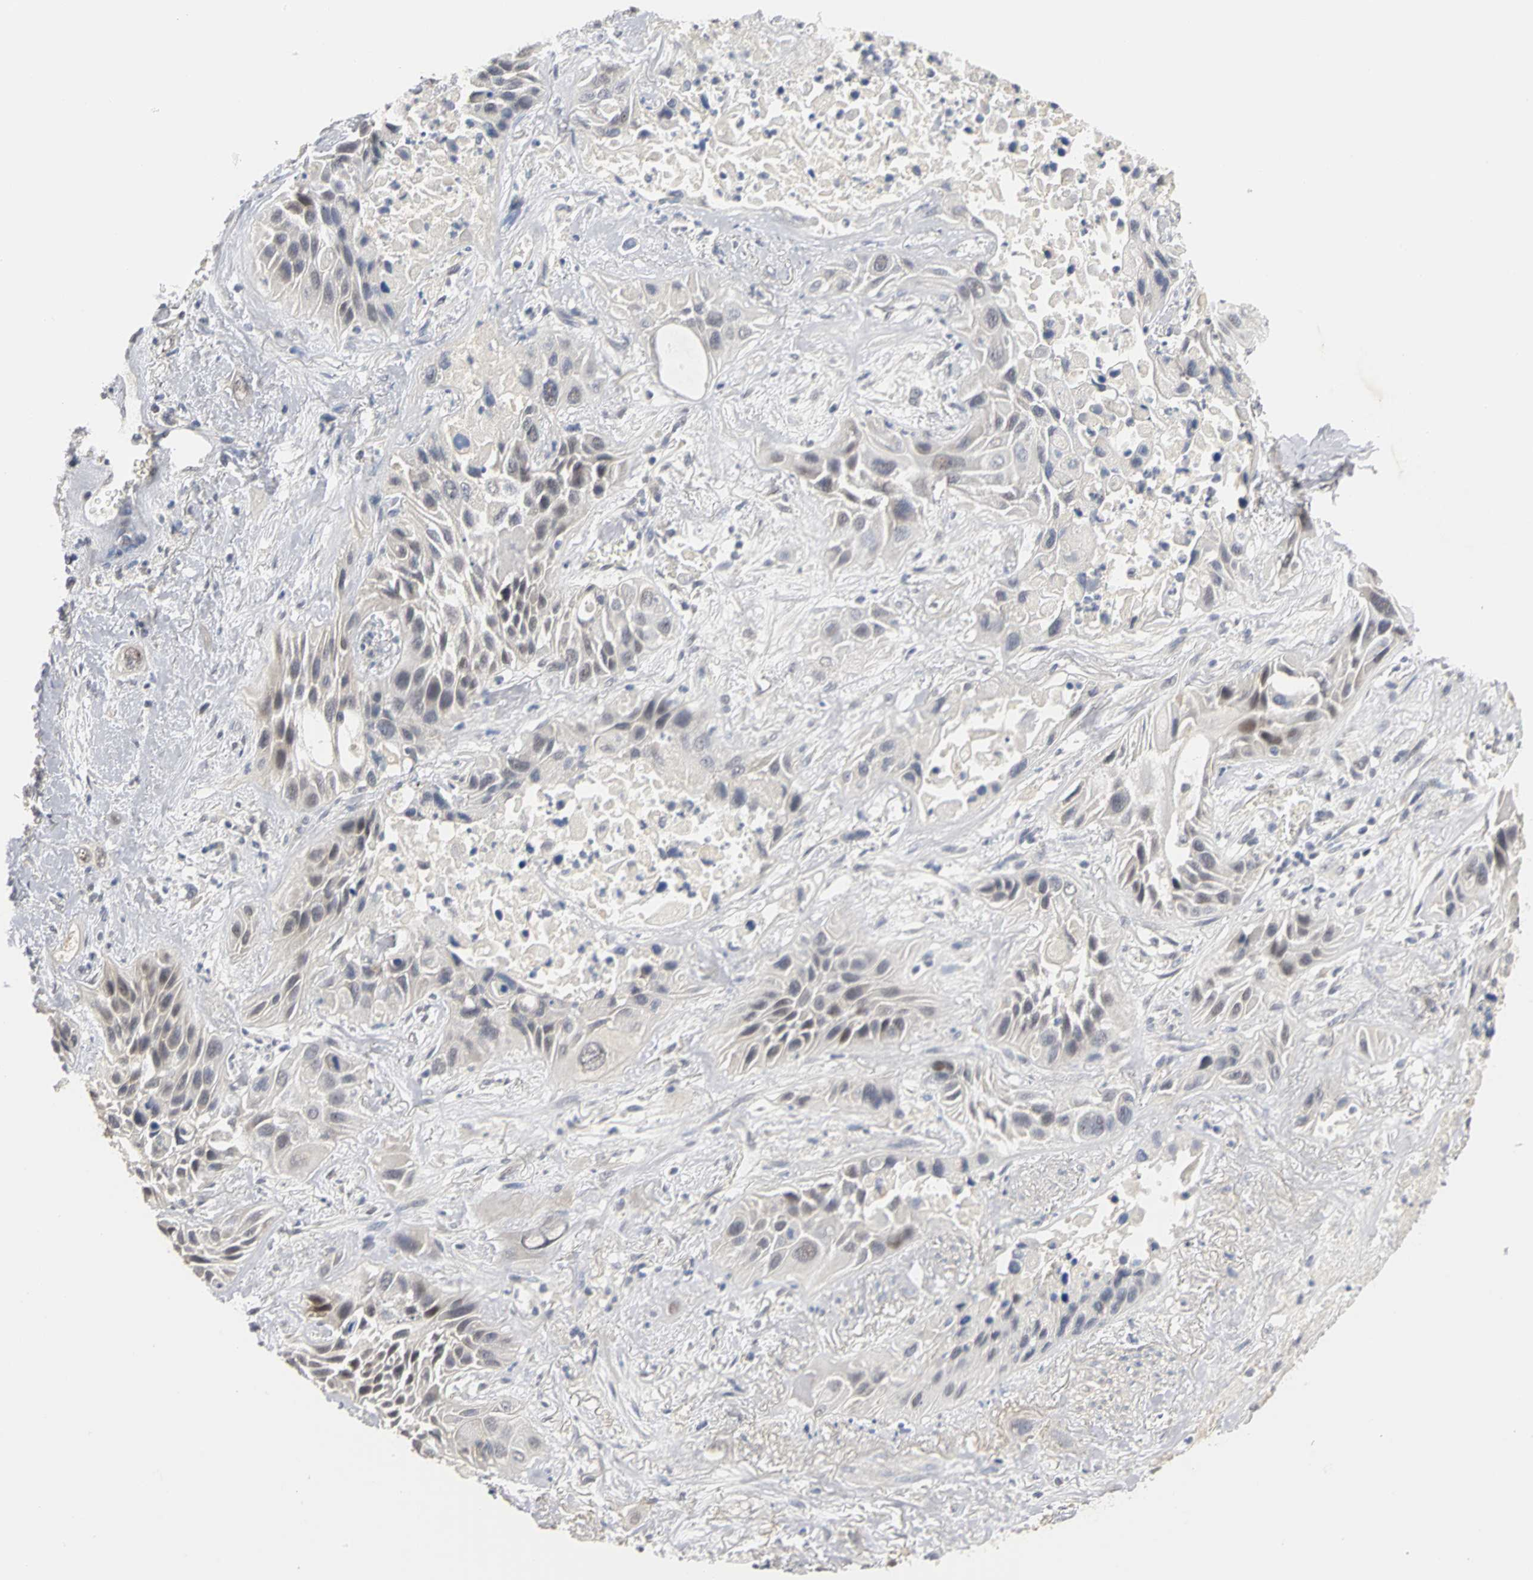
{"staining": {"intensity": "negative", "quantity": "none", "location": "none"}, "tissue": "lung cancer", "cell_type": "Tumor cells", "image_type": "cancer", "snomed": [{"axis": "morphology", "description": "Squamous cell carcinoma, NOS"}, {"axis": "topography", "description": "Lung"}], "caption": "Immunohistochemistry (IHC) micrograph of neoplastic tissue: human squamous cell carcinoma (lung) stained with DAB (3,3'-diaminobenzidine) reveals no significant protein expression in tumor cells. (DAB (3,3'-diaminobenzidine) IHC with hematoxylin counter stain).", "gene": "PGR", "patient": {"sex": "female", "age": 76}}